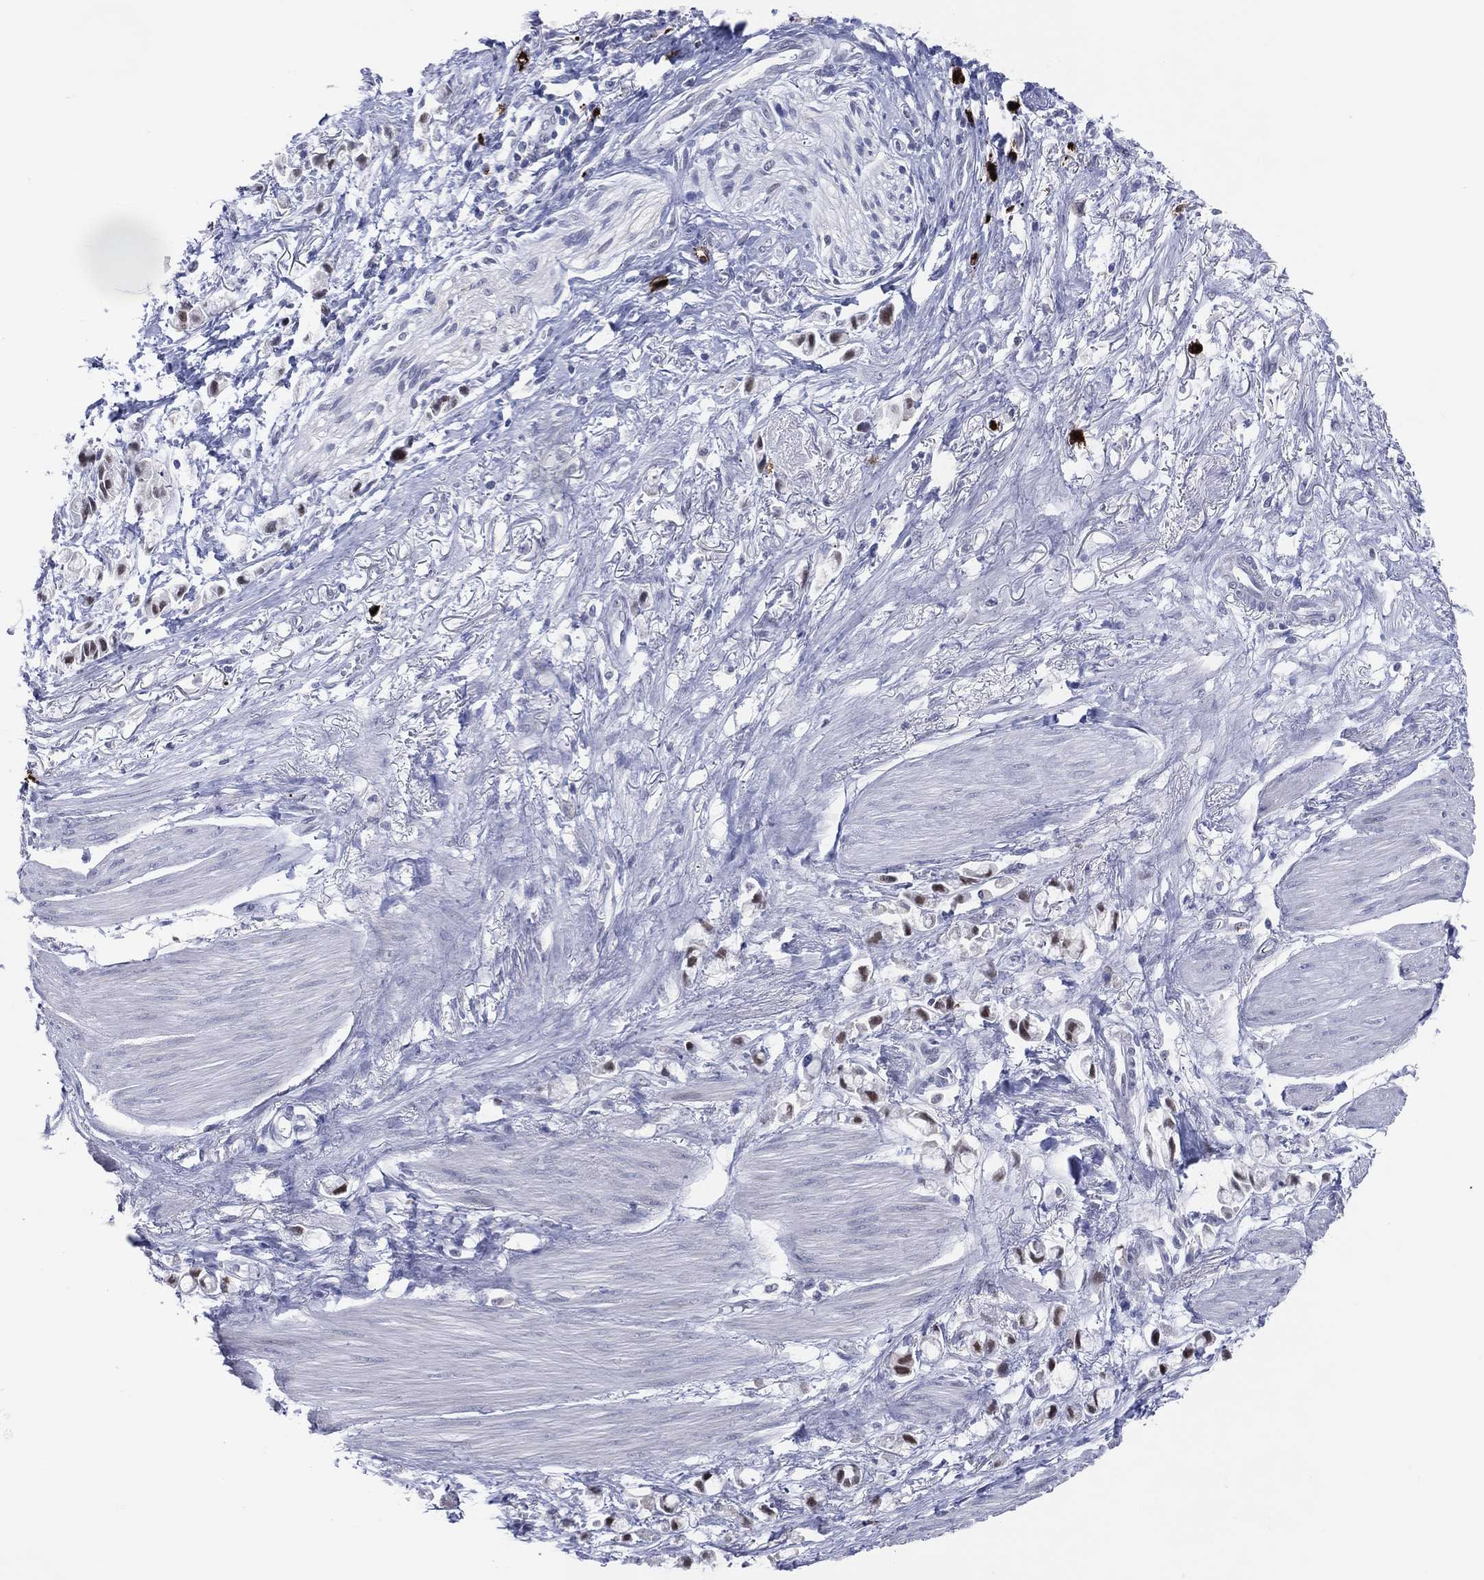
{"staining": {"intensity": "weak", "quantity": "<25%", "location": "nuclear"}, "tissue": "stomach cancer", "cell_type": "Tumor cells", "image_type": "cancer", "snomed": [{"axis": "morphology", "description": "Adenocarcinoma, NOS"}, {"axis": "topography", "description": "Stomach"}], "caption": "Immunohistochemistry histopathology image of neoplastic tissue: stomach adenocarcinoma stained with DAB shows no significant protein positivity in tumor cells.", "gene": "CFAP58", "patient": {"sex": "female", "age": 81}}